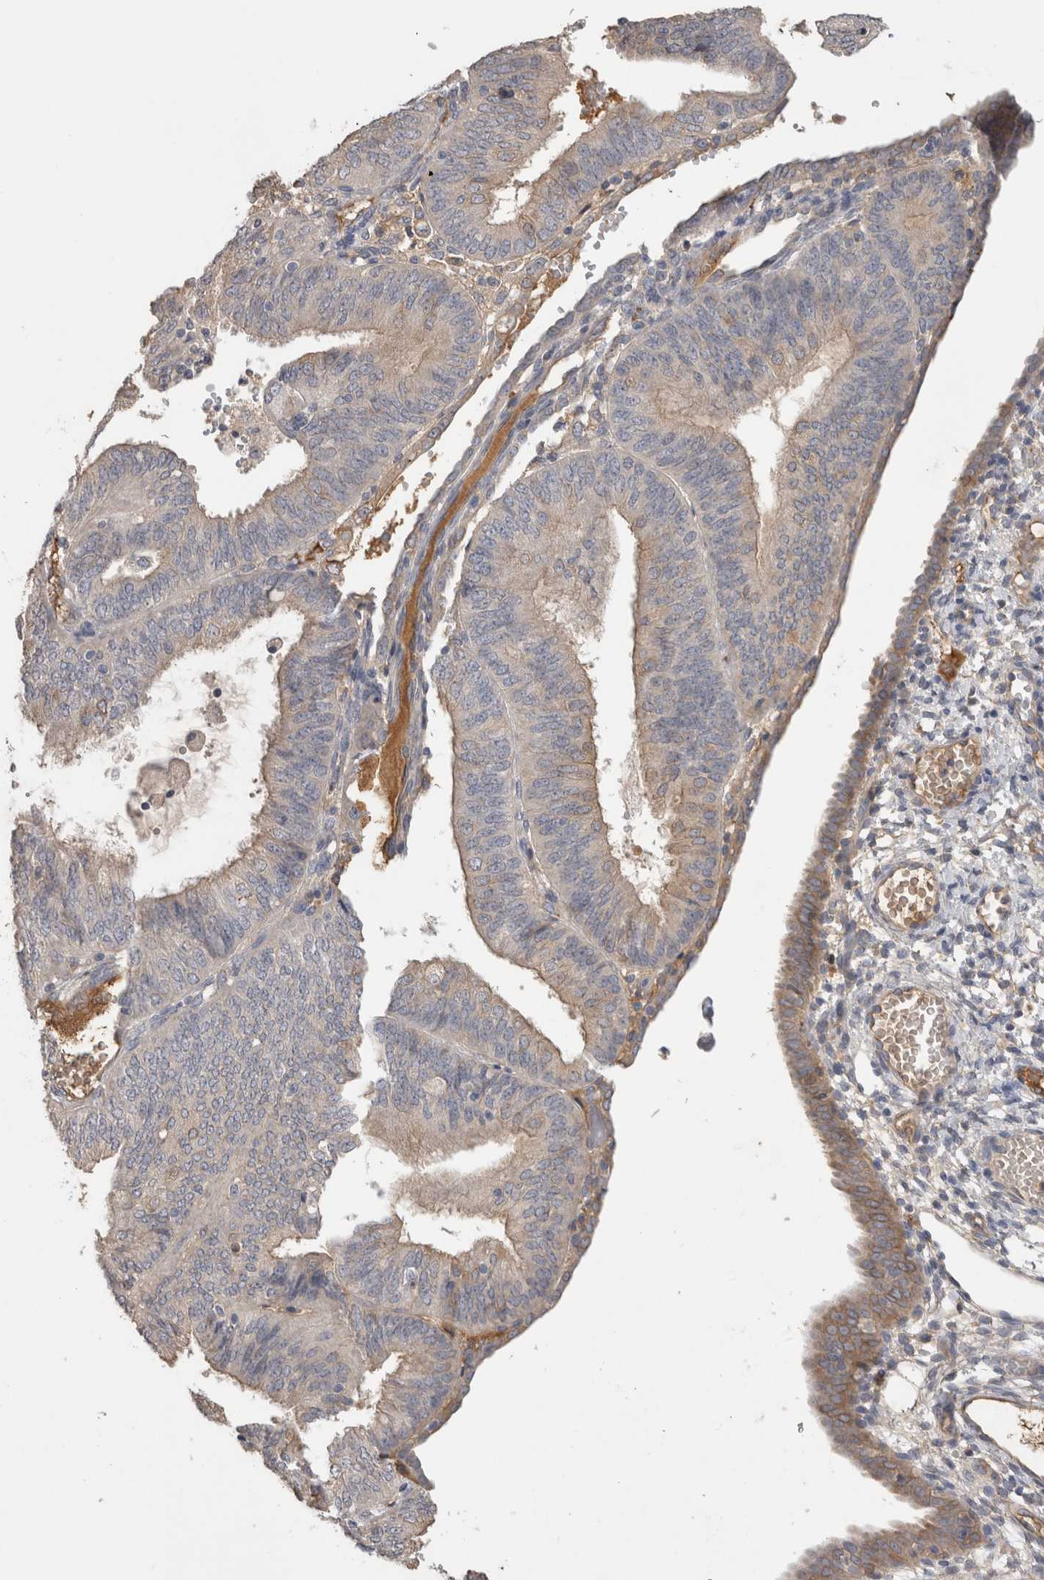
{"staining": {"intensity": "weak", "quantity": "25%-75%", "location": "cytoplasmic/membranous"}, "tissue": "endometrial cancer", "cell_type": "Tumor cells", "image_type": "cancer", "snomed": [{"axis": "morphology", "description": "Adenocarcinoma, NOS"}, {"axis": "topography", "description": "Endometrium"}], "caption": "Brown immunohistochemical staining in endometrial cancer reveals weak cytoplasmic/membranous expression in approximately 25%-75% of tumor cells.", "gene": "PPP3CC", "patient": {"sex": "female", "age": 58}}